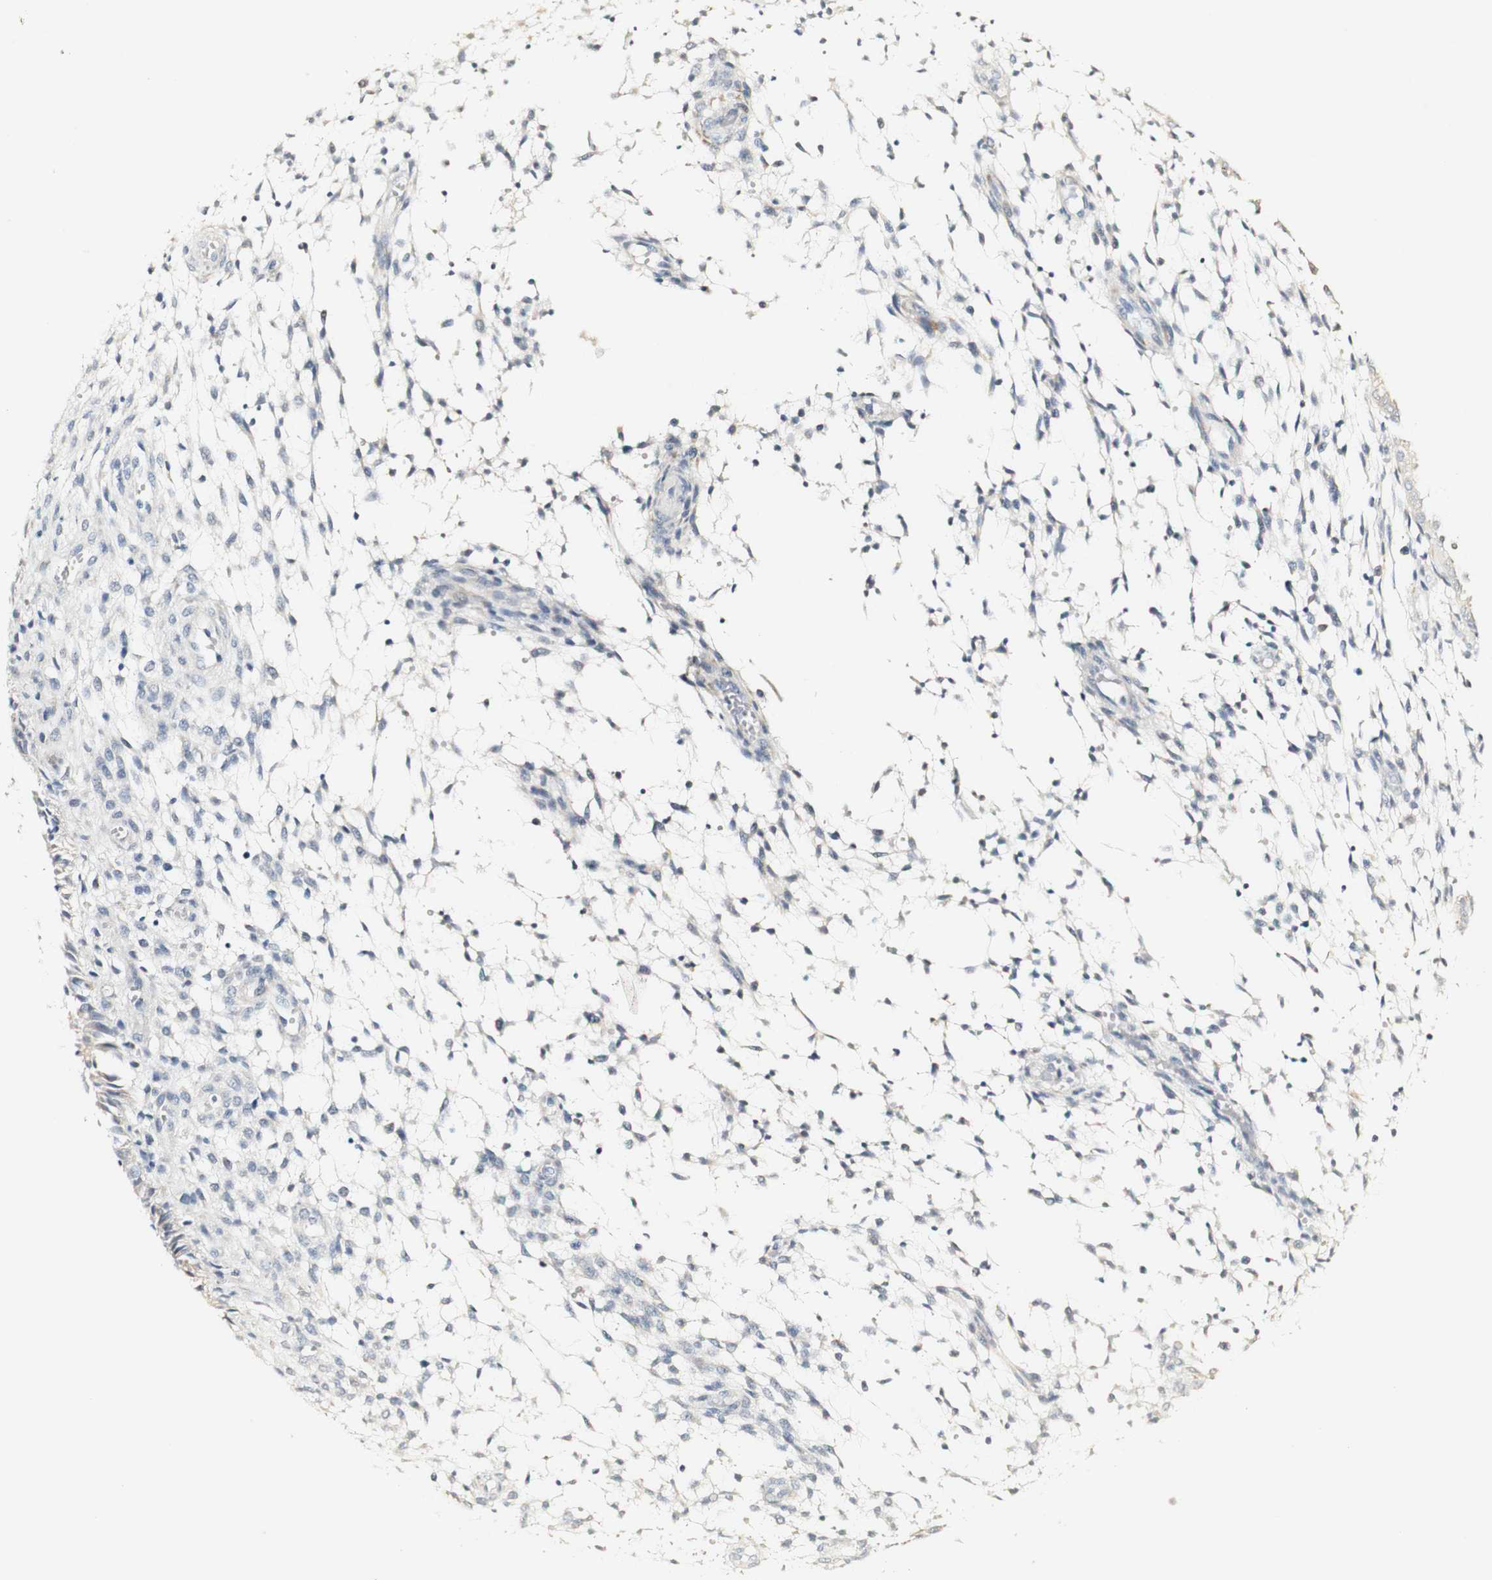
{"staining": {"intensity": "negative", "quantity": "none", "location": "none"}, "tissue": "endometrium", "cell_type": "Cells in endometrial stroma", "image_type": "normal", "snomed": [{"axis": "morphology", "description": "Normal tissue, NOS"}, {"axis": "topography", "description": "Endometrium"}], "caption": "Image shows no protein positivity in cells in endometrial stroma of normal endometrium.", "gene": "FMO3", "patient": {"sex": "female", "age": 33}}